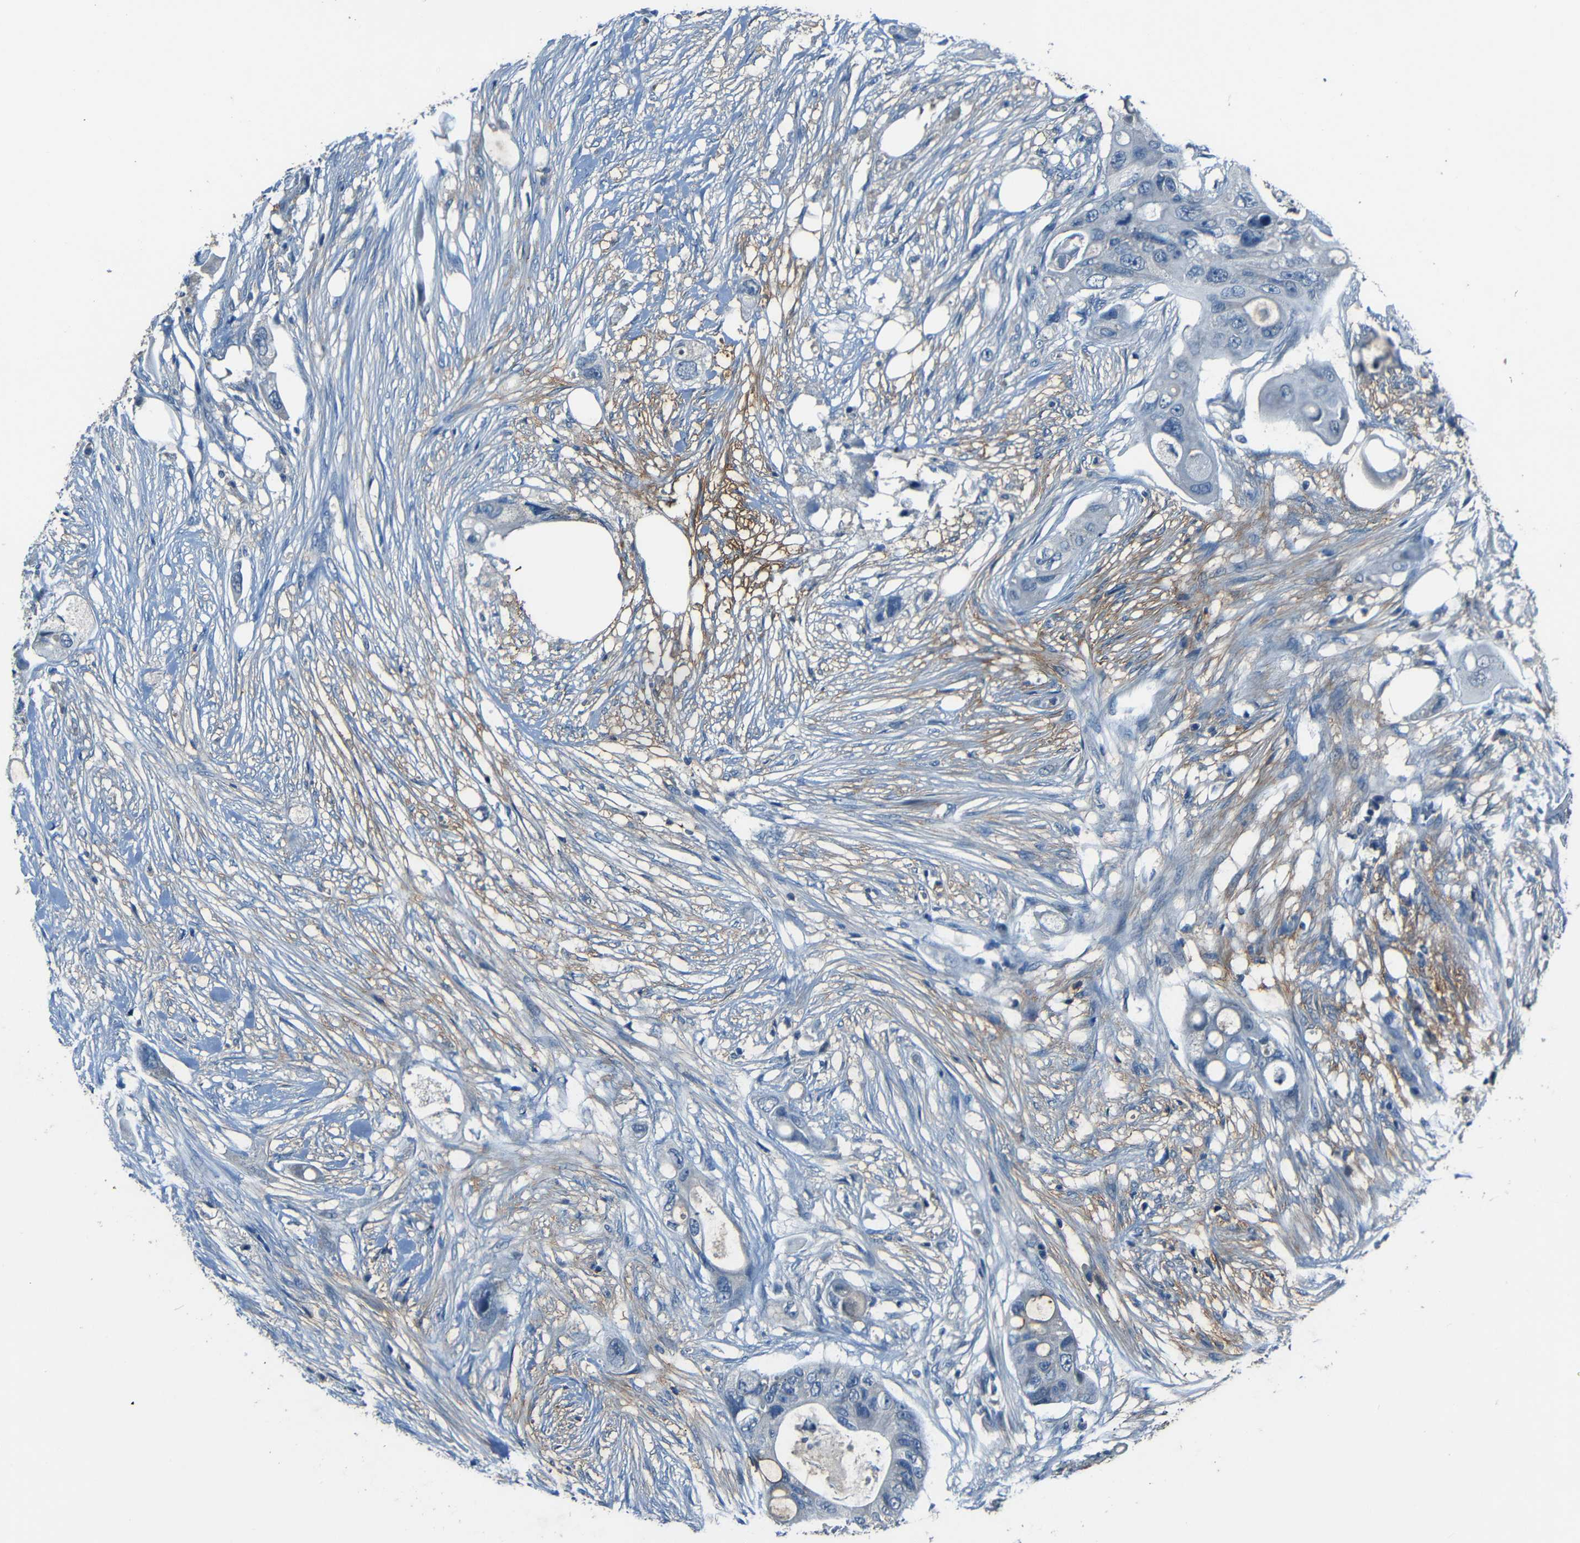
{"staining": {"intensity": "negative", "quantity": "none", "location": "none"}, "tissue": "colorectal cancer", "cell_type": "Tumor cells", "image_type": "cancer", "snomed": [{"axis": "morphology", "description": "Adenocarcinoma, NOS"}, {"axis": "topography", "description": "Colon"}], "caption": "IHC image of human colorectal cancer (adenocarcinoma) stained for a protein (brown), which demonstrates no positivity in tumor cells.", "gene": "SLA", "patient": {"sex": "female", "age": 57}}